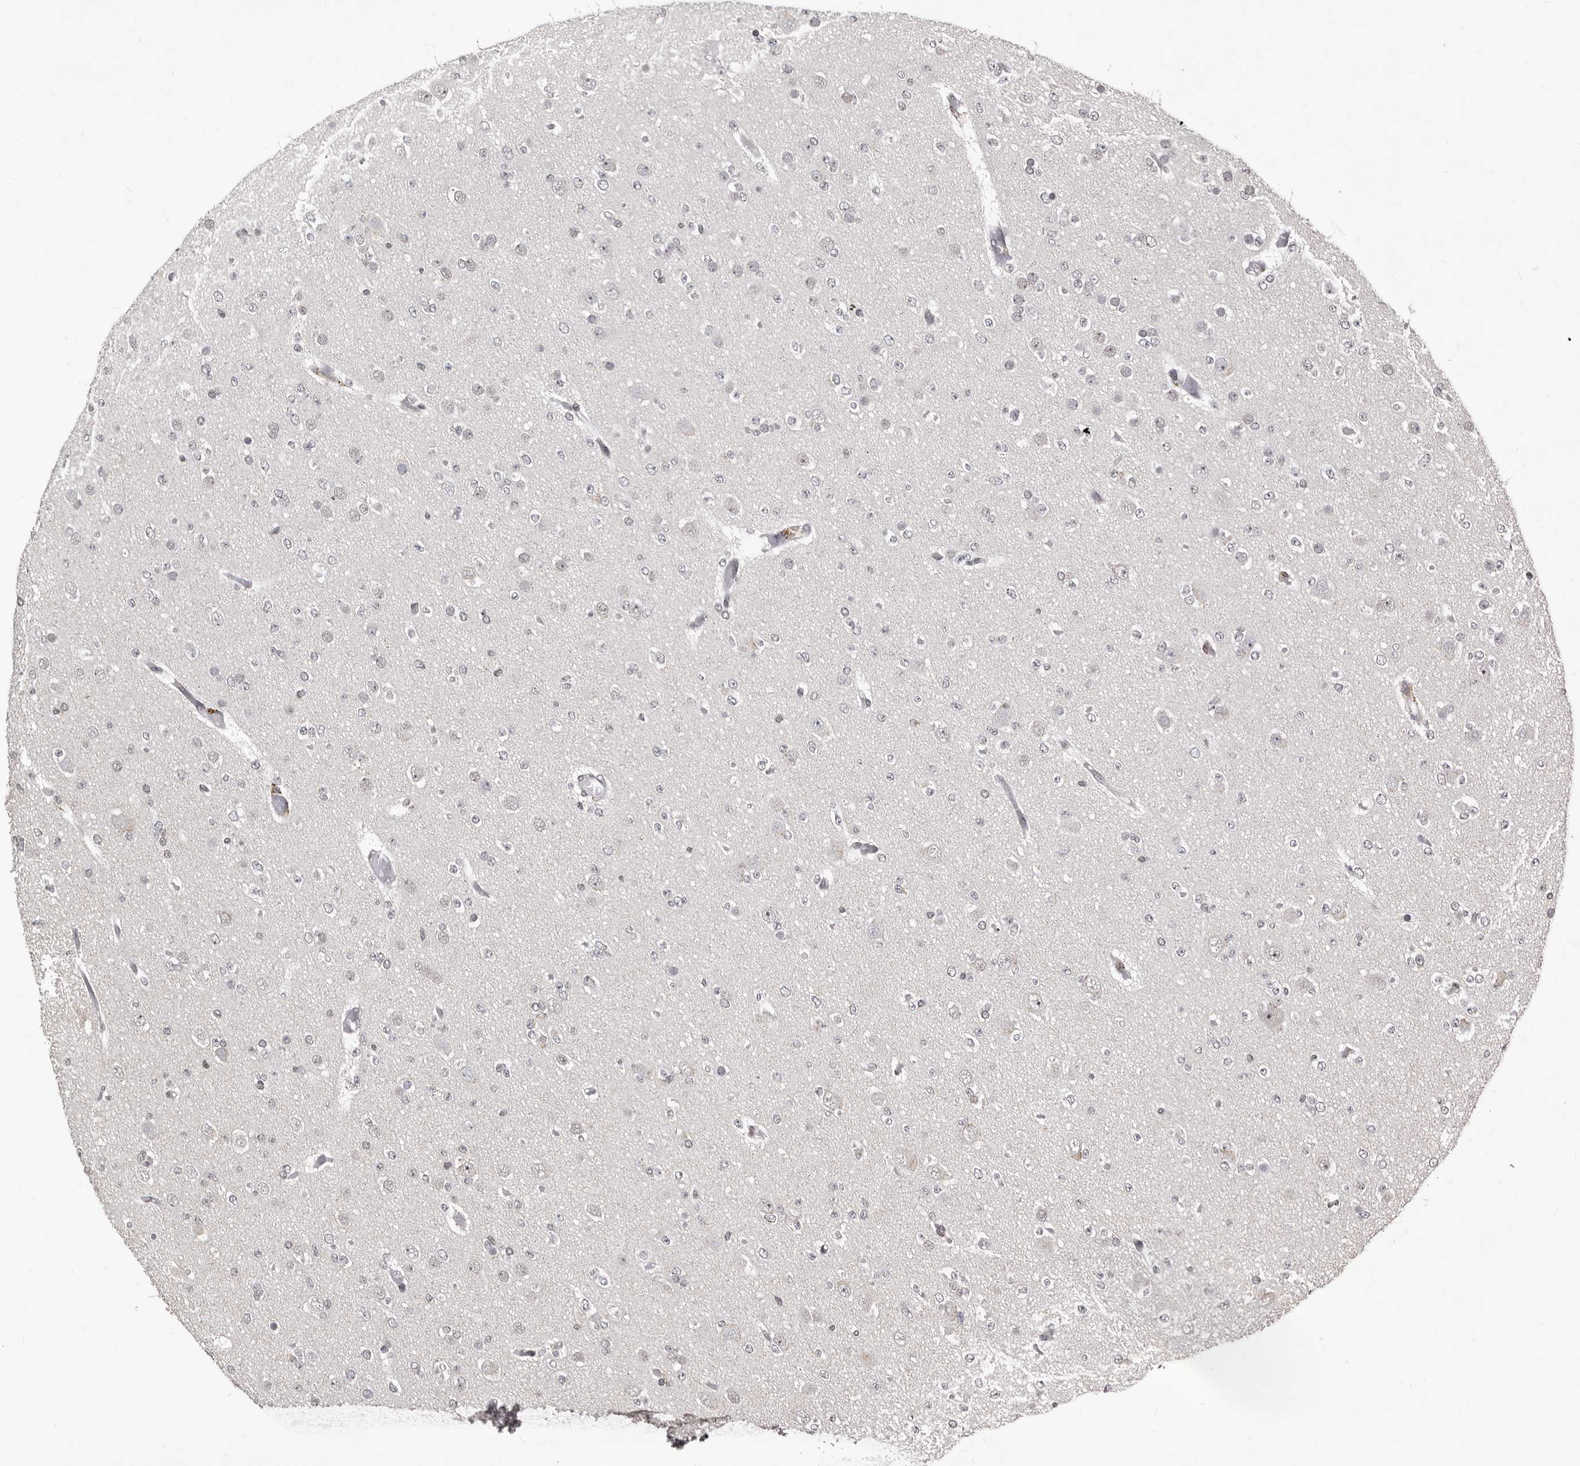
{"staining": {"intensity": "negative", "quantity": "none", "location": "none"}, "tissue": "glioma", "cell_type": "Tumor cells", "image_type": "cancer", "snomed": [{"axis": "morphology", "description": "Glioma, malignant, Low grade"}, {"axis": "topography", "description": "Brain"}], "caption": "Photomicrograph shows no significant protein staining in tumor cells of glioma. (IHC, brightfield microscopy, high magnification).", "gene": "THUMPD1", "patient": {"sex": "female", "age": 22}}